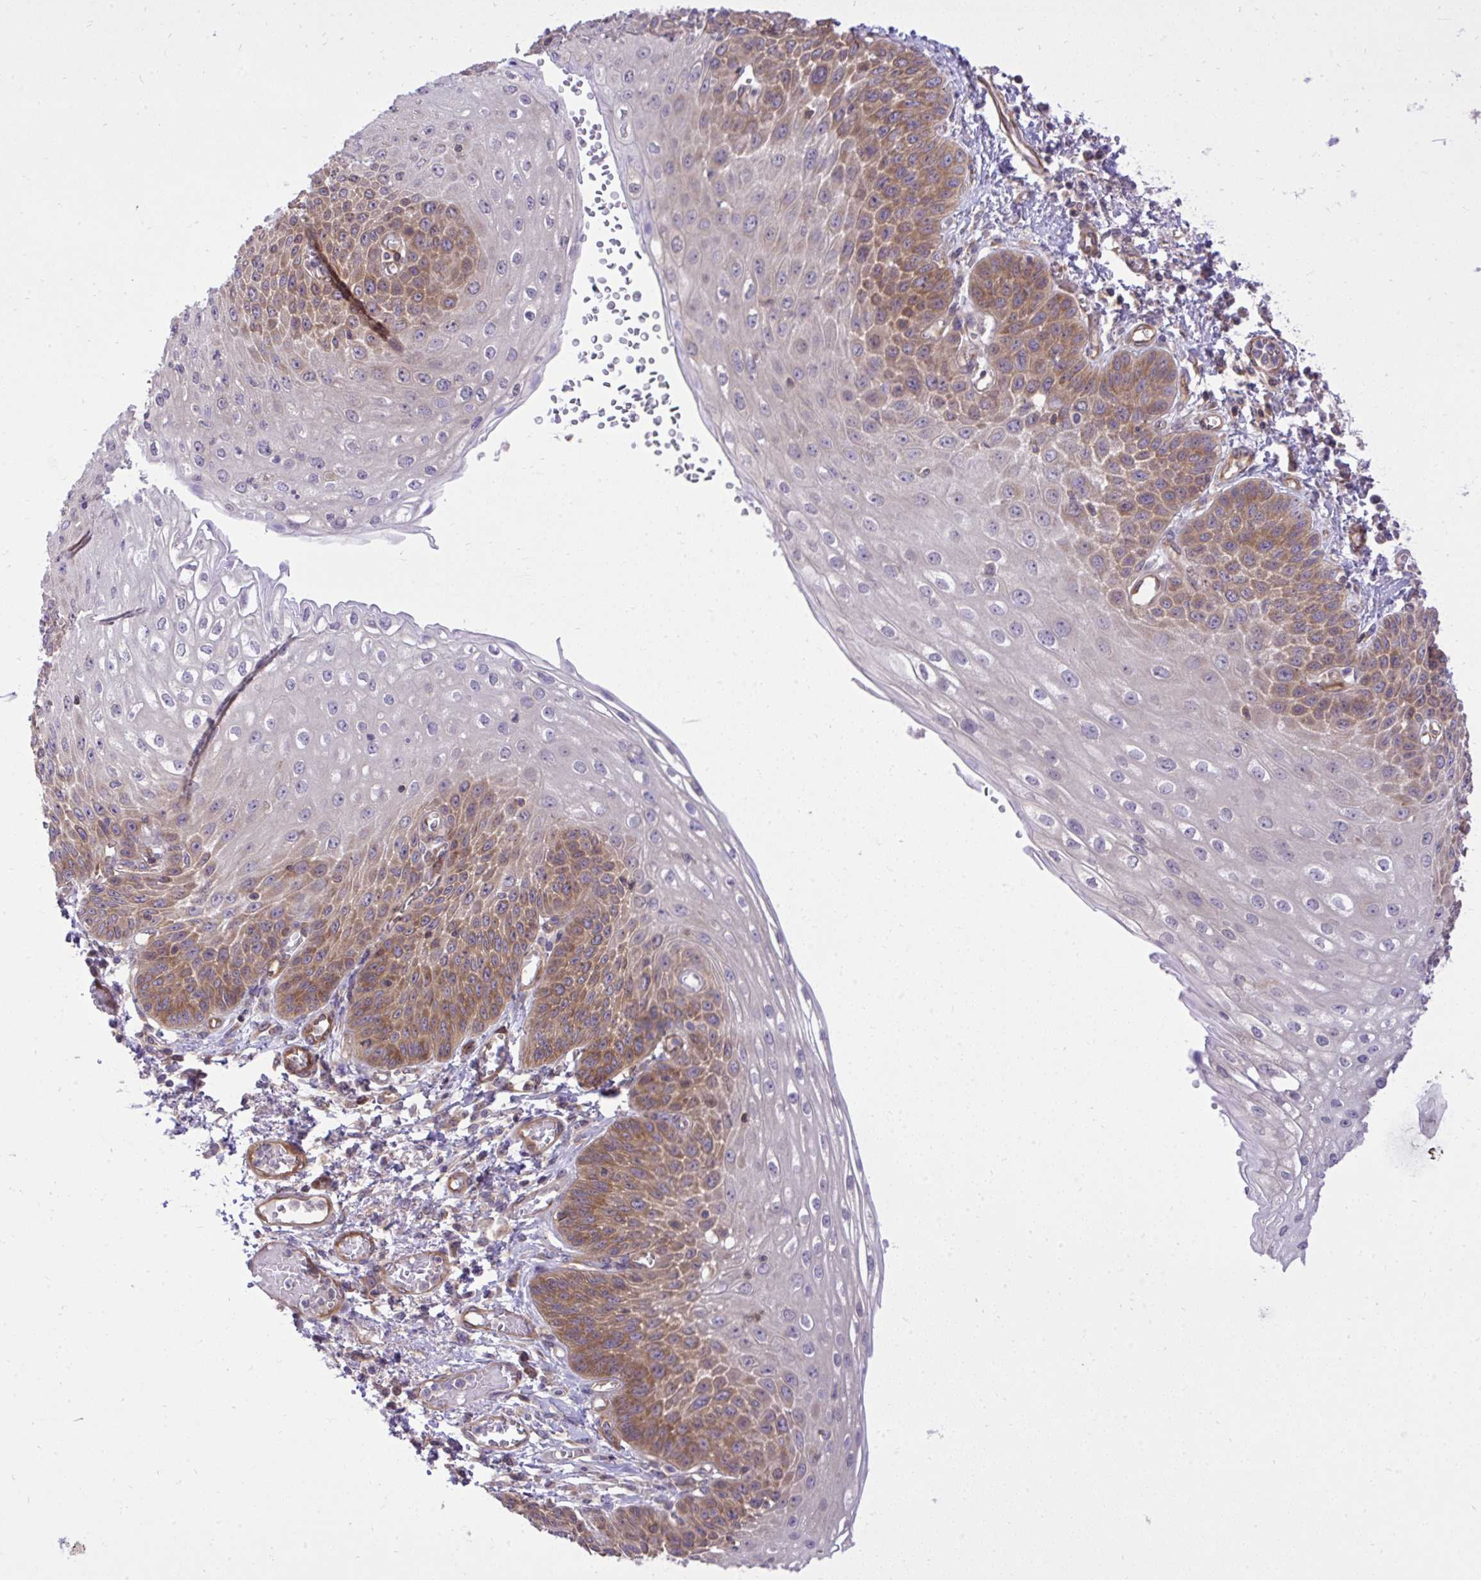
{"staining": {"intensity": "moderate", "quantity": "25%-75%", "location": "cytoplasmic/membranous"}, "tissue": "esophagus", "cell_type": "Squamous epithelial cells", "image_type": "normal", "snomed": [{"axis": "morphology", "description": "Normal tissue, NOS"}, {"axis": "morphology", "description": "Adenocarcinoma, NOS"}, {"axis": "topography", "description": "Esophagus"}], "caption": "Benign esophagus demonstrates moderate cytoplasmic/membranous positivity in approximately 25%-75% of squamous epithelial cells.", "gene": "PPP5C", "patient": {"sex": "male", "age": 81}}